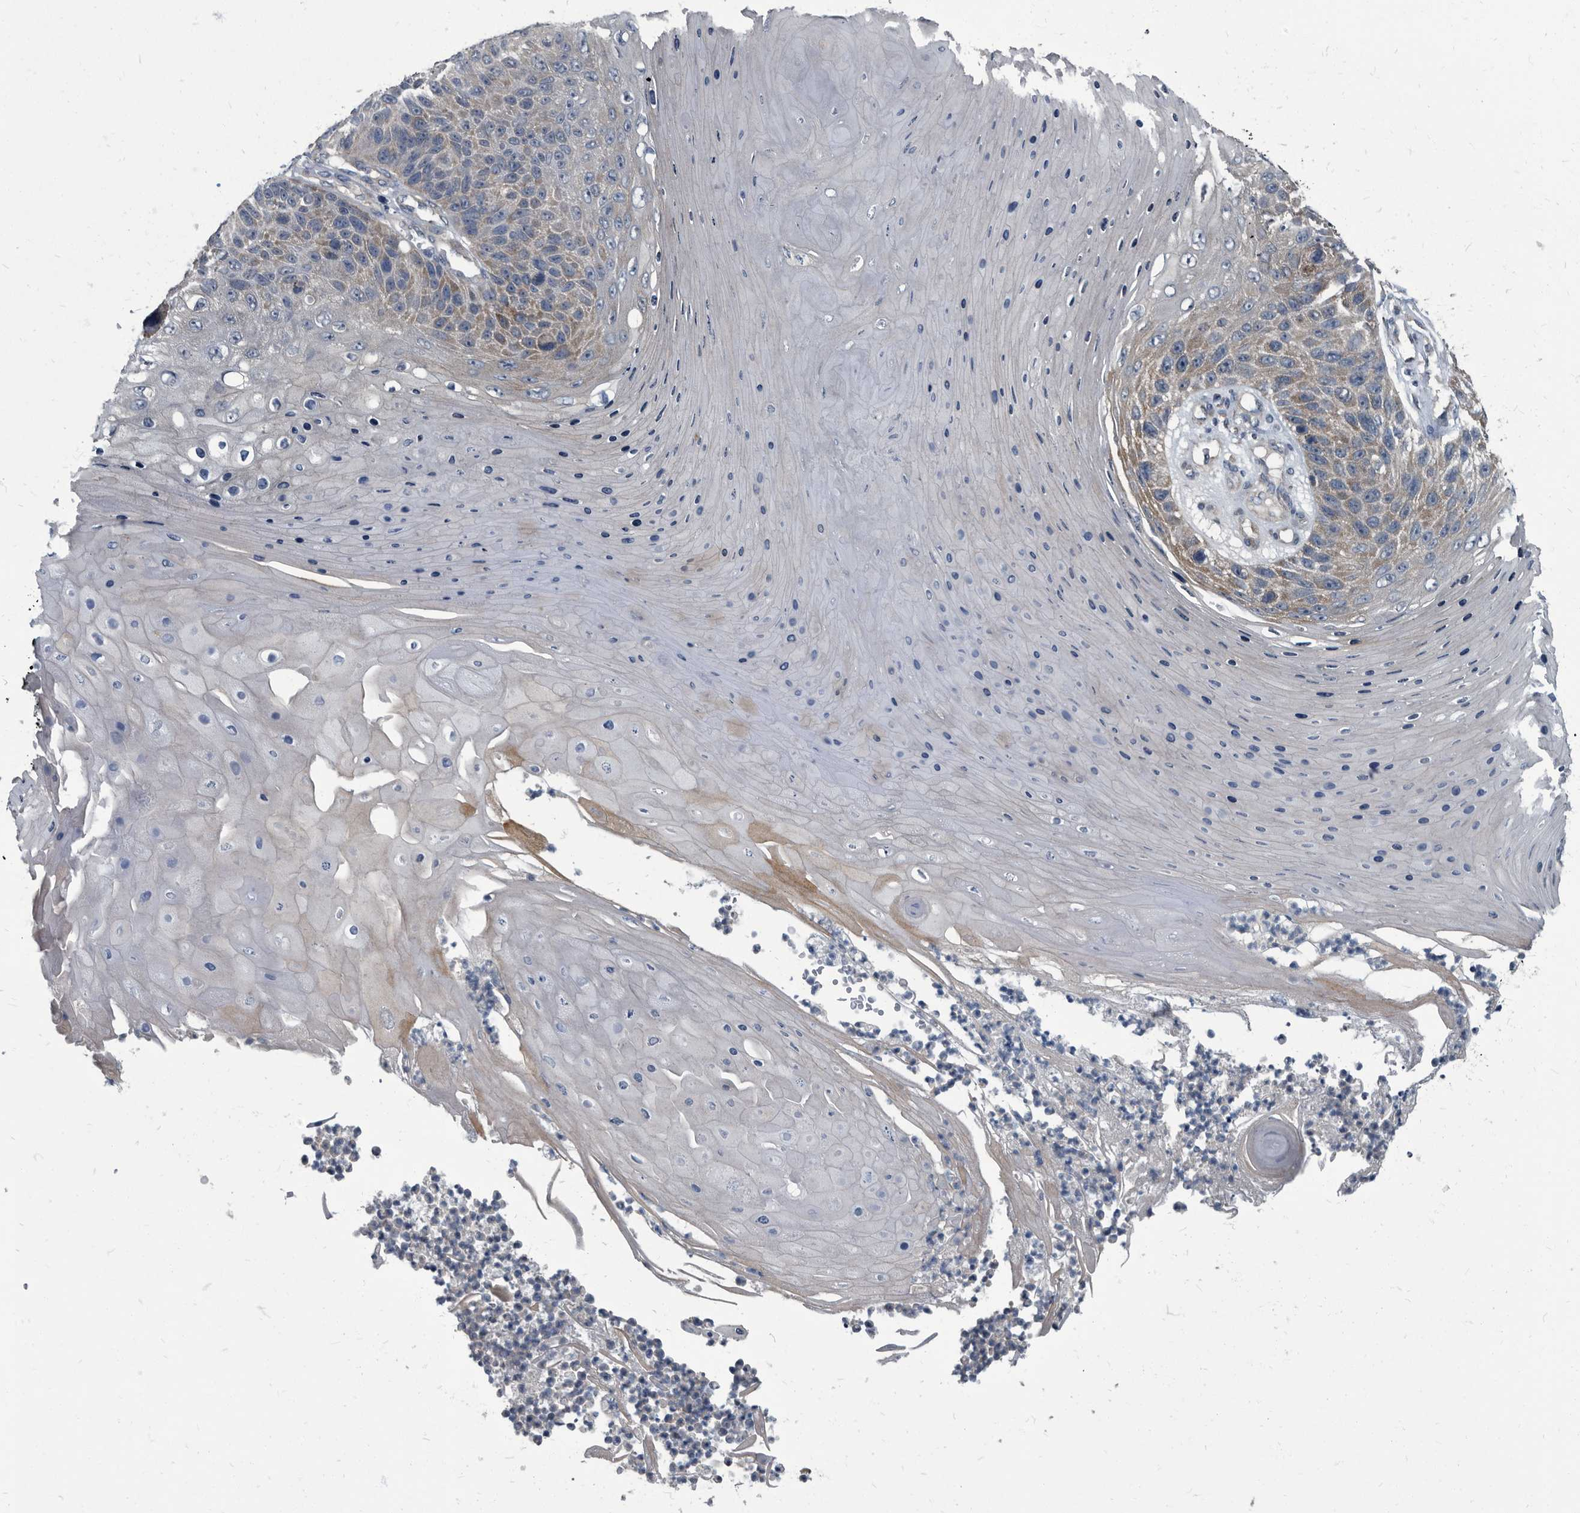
{"staining": {"intensity": "moderate", "quantity": "<25%", "location": "cytoplasmic/membranous"}, "tissue": "skin cancer", "cell_type": "Tumor cells", "image_type": "cancer", "snomed": [{"axis": "morphology", "description": "Squamous cell carcinoma, NOS"}, {"axis": "topography", "description": "Skin"}], "caption": "Moderate cytoplasmic/membranous positivity is present in approximately <25% of tumor cells in squamous cell carcinoma (skin).", "gene": "CDV3", "patient": {"sex": "female", "age": 88}}